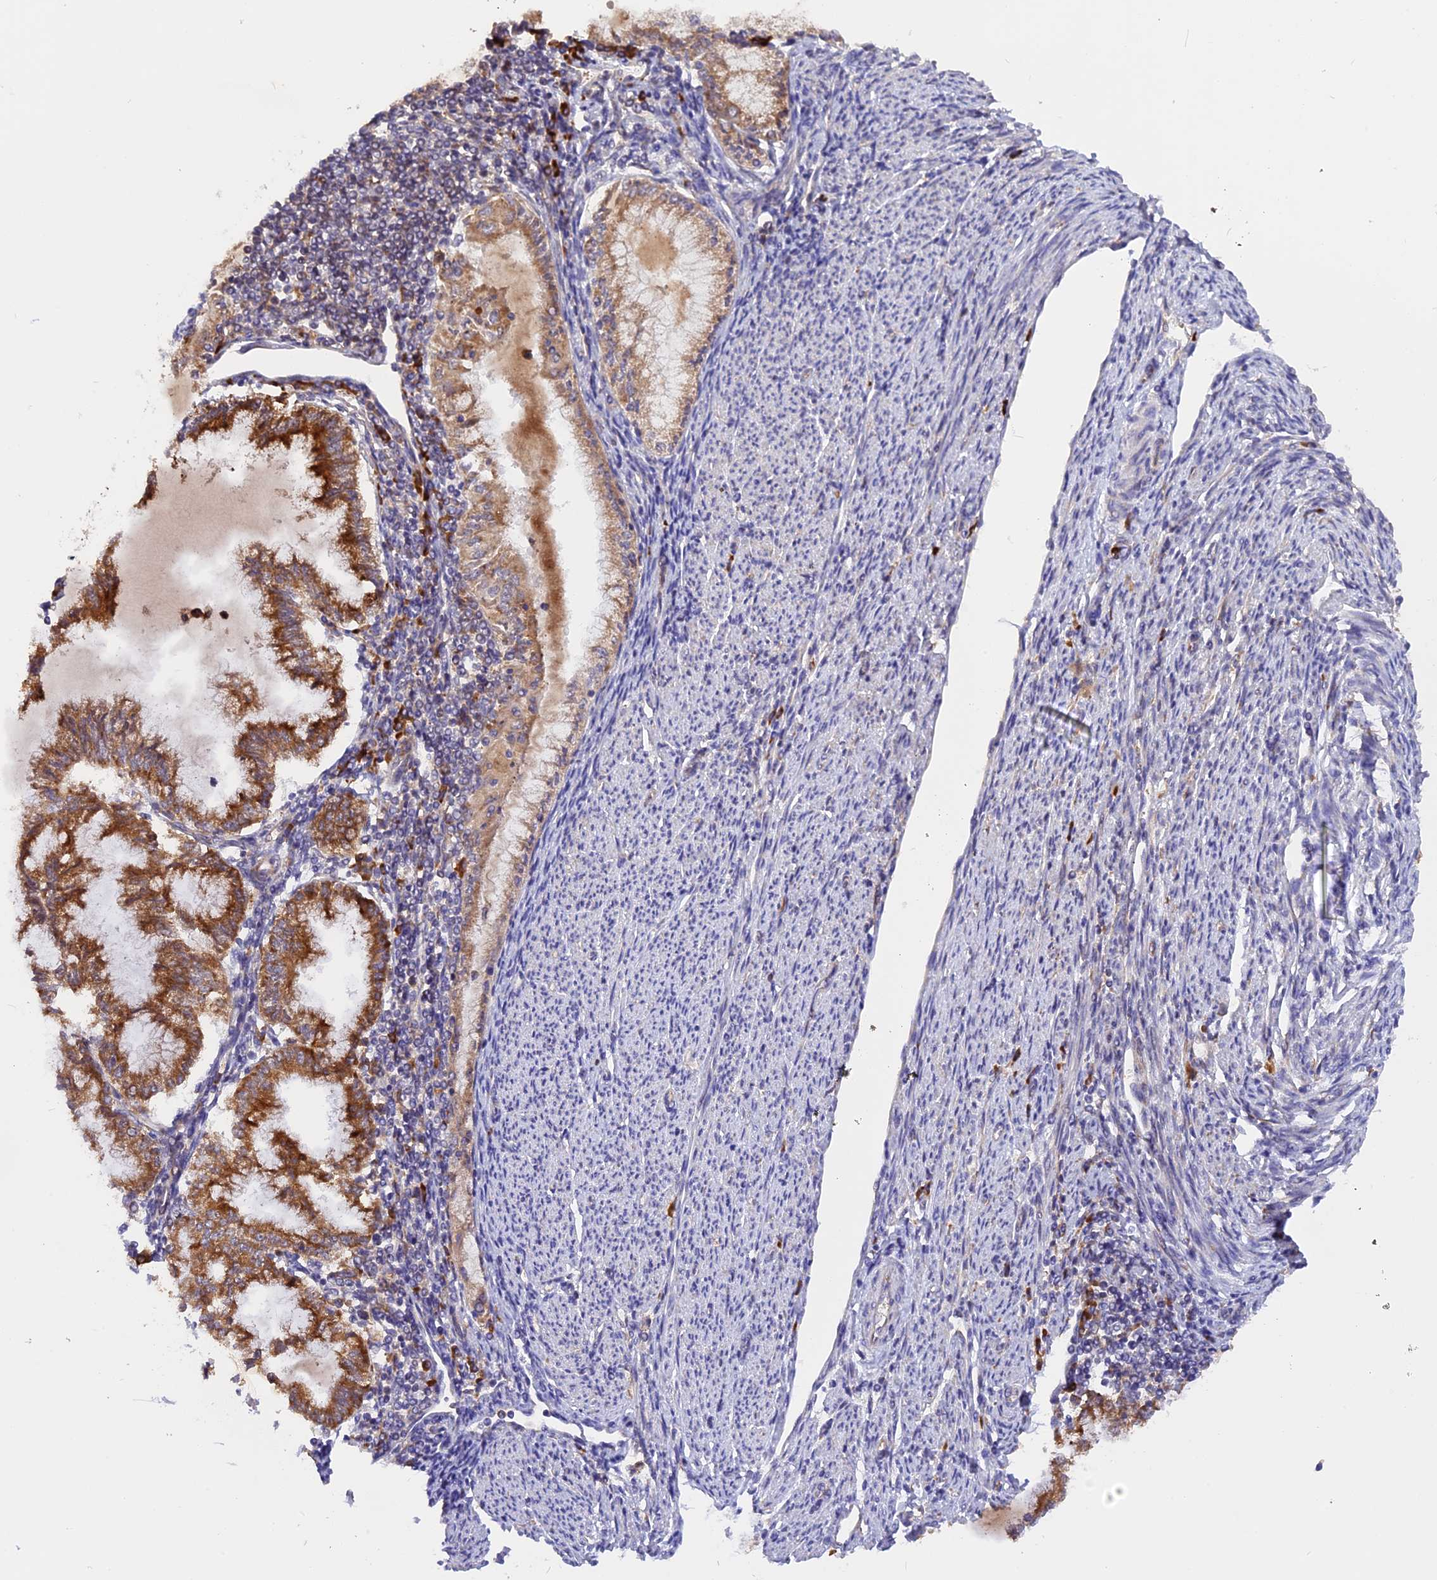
{"staining": {"intensity": "strong", "quantity": ">75%", "location": "cytoplasmic/membranous"}, "tissue": "endometrial cancer", "cell_type": "Tumor cells", "image_type": "cancer", "snomed": [{"axis": "morphology", "description": "Adenocarcinoma, NOS"}, {"axis": "topography", "description": "Endometrium"}], "caption": "Immunohistochemistry (IHC) of endometrial adenocarcinoma reveals high levels of strong cytoplasmic/membranous staining in approximately >75% of tumor cells.", "gene": "GNPTAB", "patient": {"sex": "female", "age": 79}}